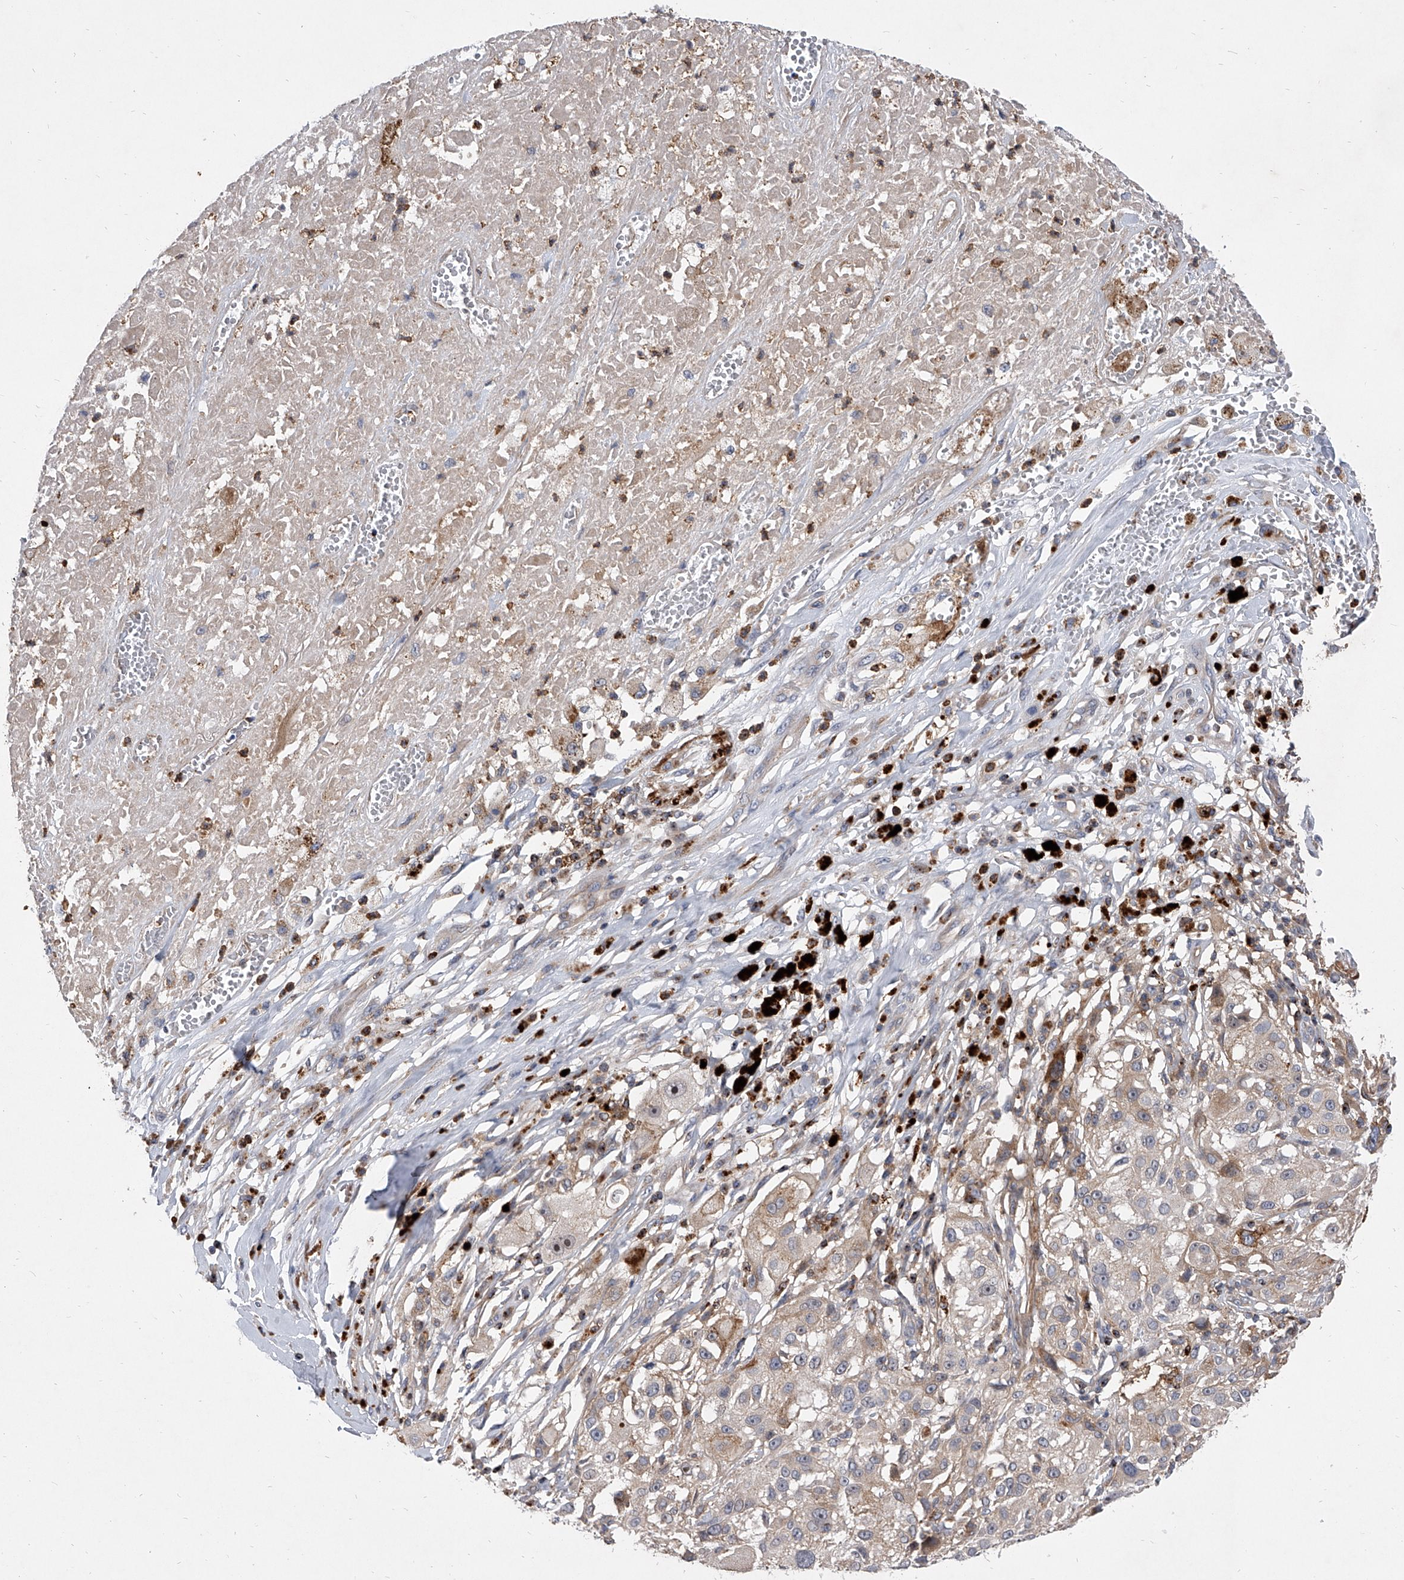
{"staining": {"intensity": "negative", "quantity": "none", "location": "none"}, "tissue": "melanoma", "cell_type": "Tumor cells", "image_type": "cancer", "snomed": [{"axis": "morphology", "description": "Necrosis, NOS"}, {"axis": "morphology", "description": "Malignant melanoma, NOS"}, {"axis": "topography", "description": "Skin"}], "caption": "Immunohistochemistry image of neoplastic tissue: human melanoma stained with DAB (3,3'-diaminobenzidine) displays no significant protein staining in tumor cells.", "gene": "MINDY4", "patient": {"sex": "female", "age": 87}}